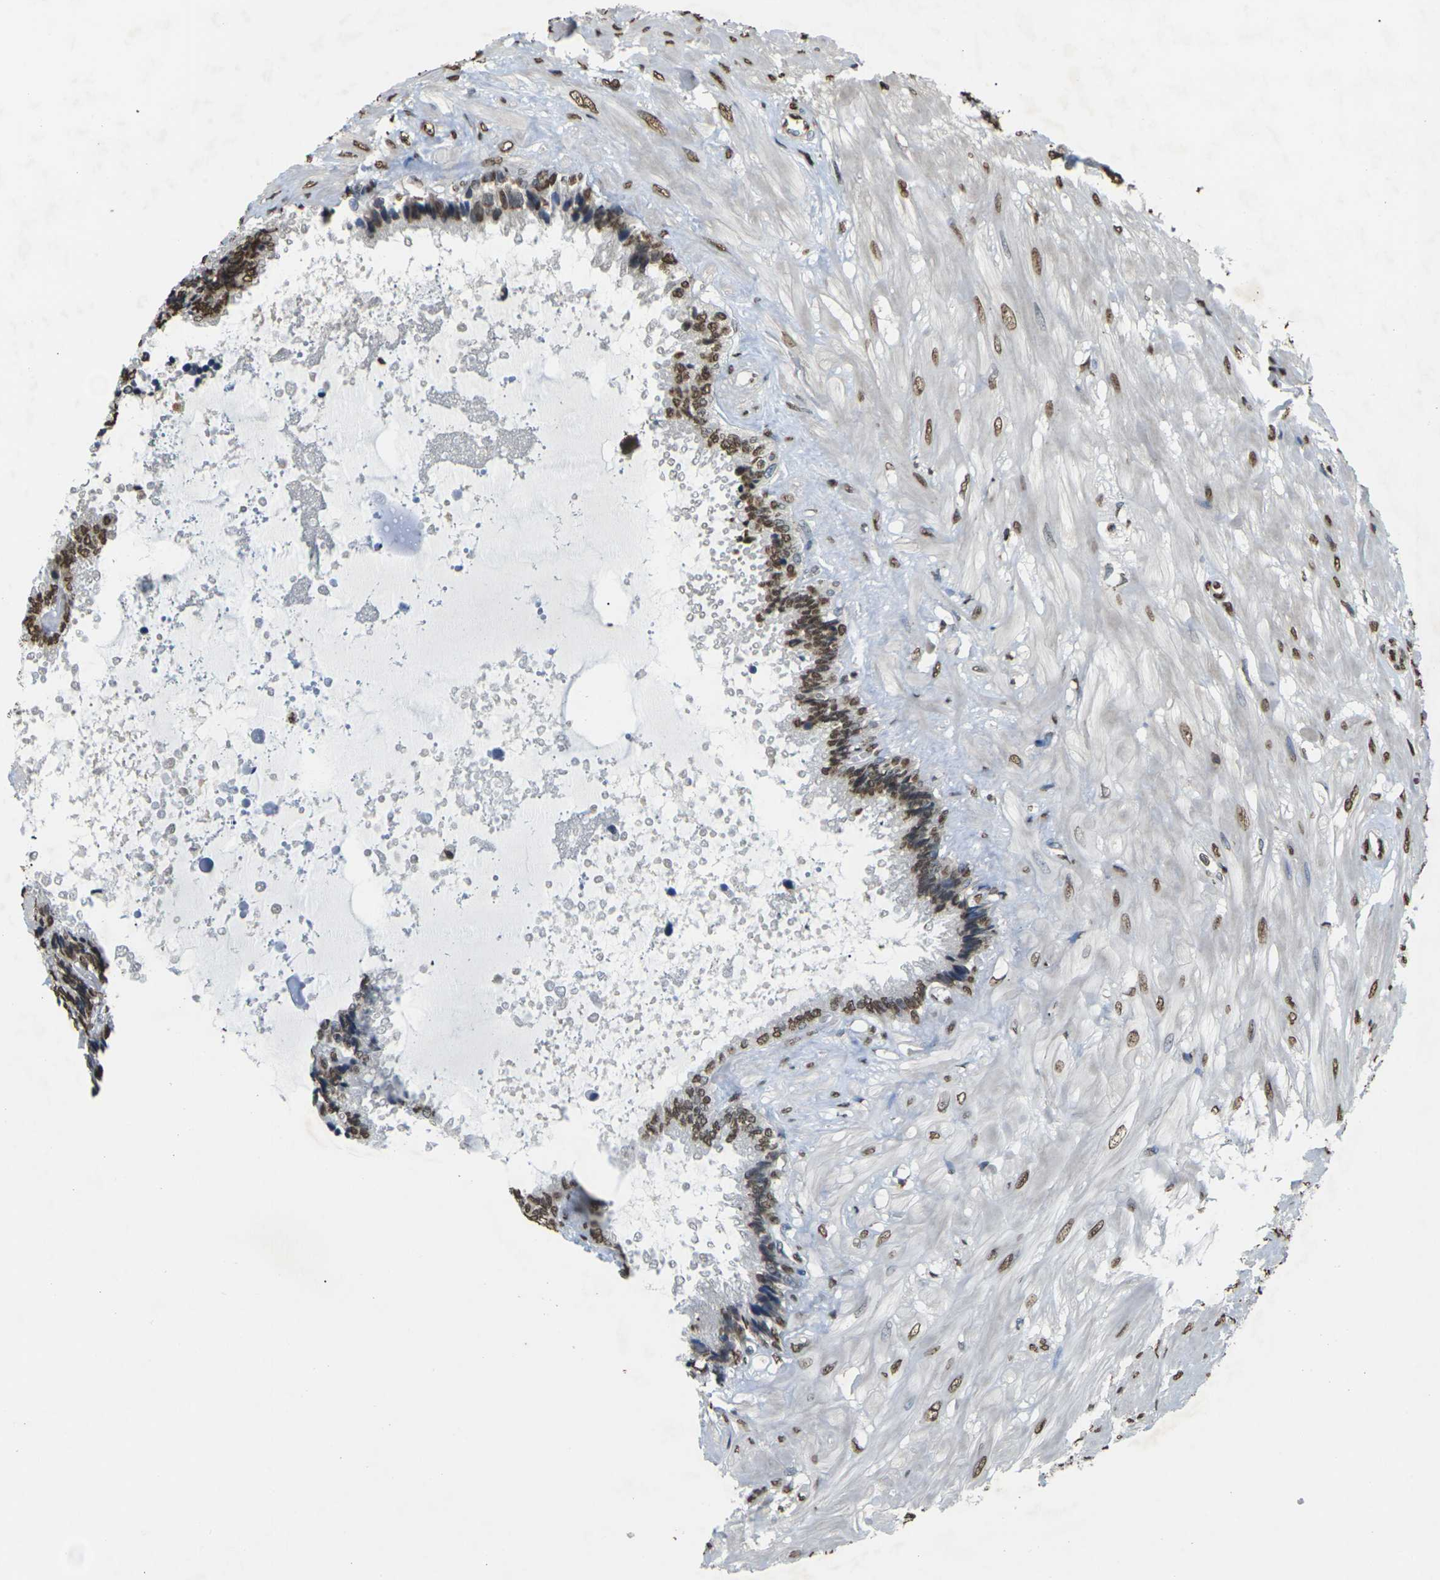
{"staining": {"intensity": "strong", "quantity": "25%-75%", "location": "nuclear"}, "tissue": "seminal vesicle", "cell_type": "Glandular cells", "image_type": "normal", "snomed": [{"axis": "morphology", "description": "Normal tissue, NOS"}, {"axis": "topography", "description": "Seminal veicle"}], "caption": "Protein expression by IHC reveals strong nuclear positivity in about 25%-75% of glandular cells in unremarkable seminal vesicle.", "gene": "EMSY", "patient": {"sex": "male", "age": 46}}